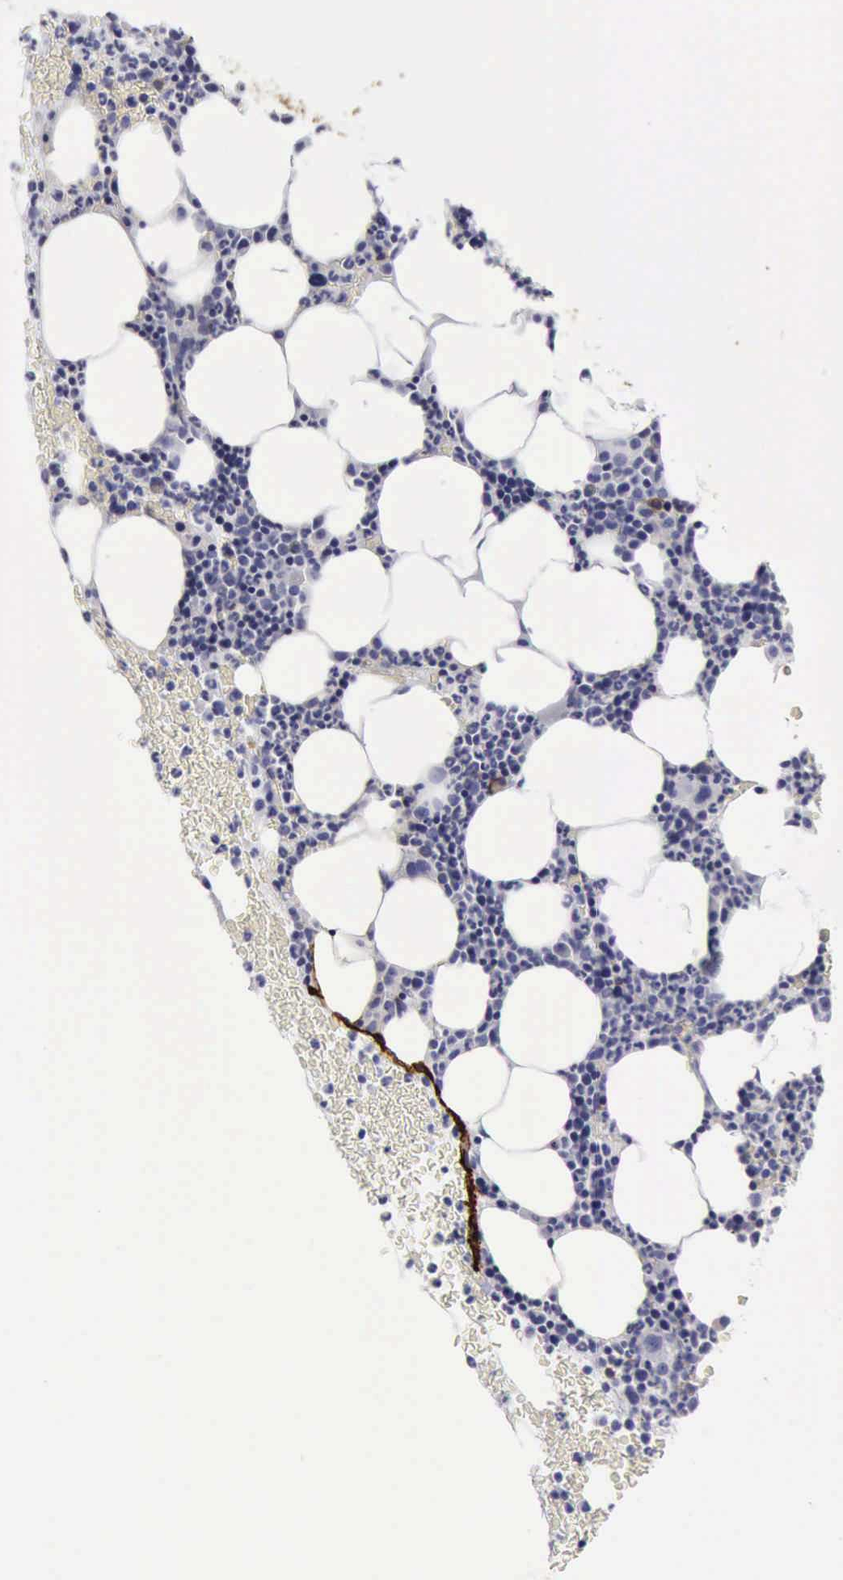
{"staining": {"intensity": "negative", "quantity": "none", "location": "none"}, "tissue": "bone marrow", "cell_type": "Hematopoietic cells", "image_type": "normal", "snomed": [{"axis": "morphology", "description": "Normal tissue, NOS"}, {"axis": "topography", "description": "Bone marrow"}], "caption": "High power microscopy image of an immunohistochemistry (IHC) photomicrograph of benign bone marrow, revealing no significant expression in hematopoietic cells. (DAB IHC with hematoxylin counter stain).", "gene": "NCAM1", "patient": {"sex": "female", "age": 53}}